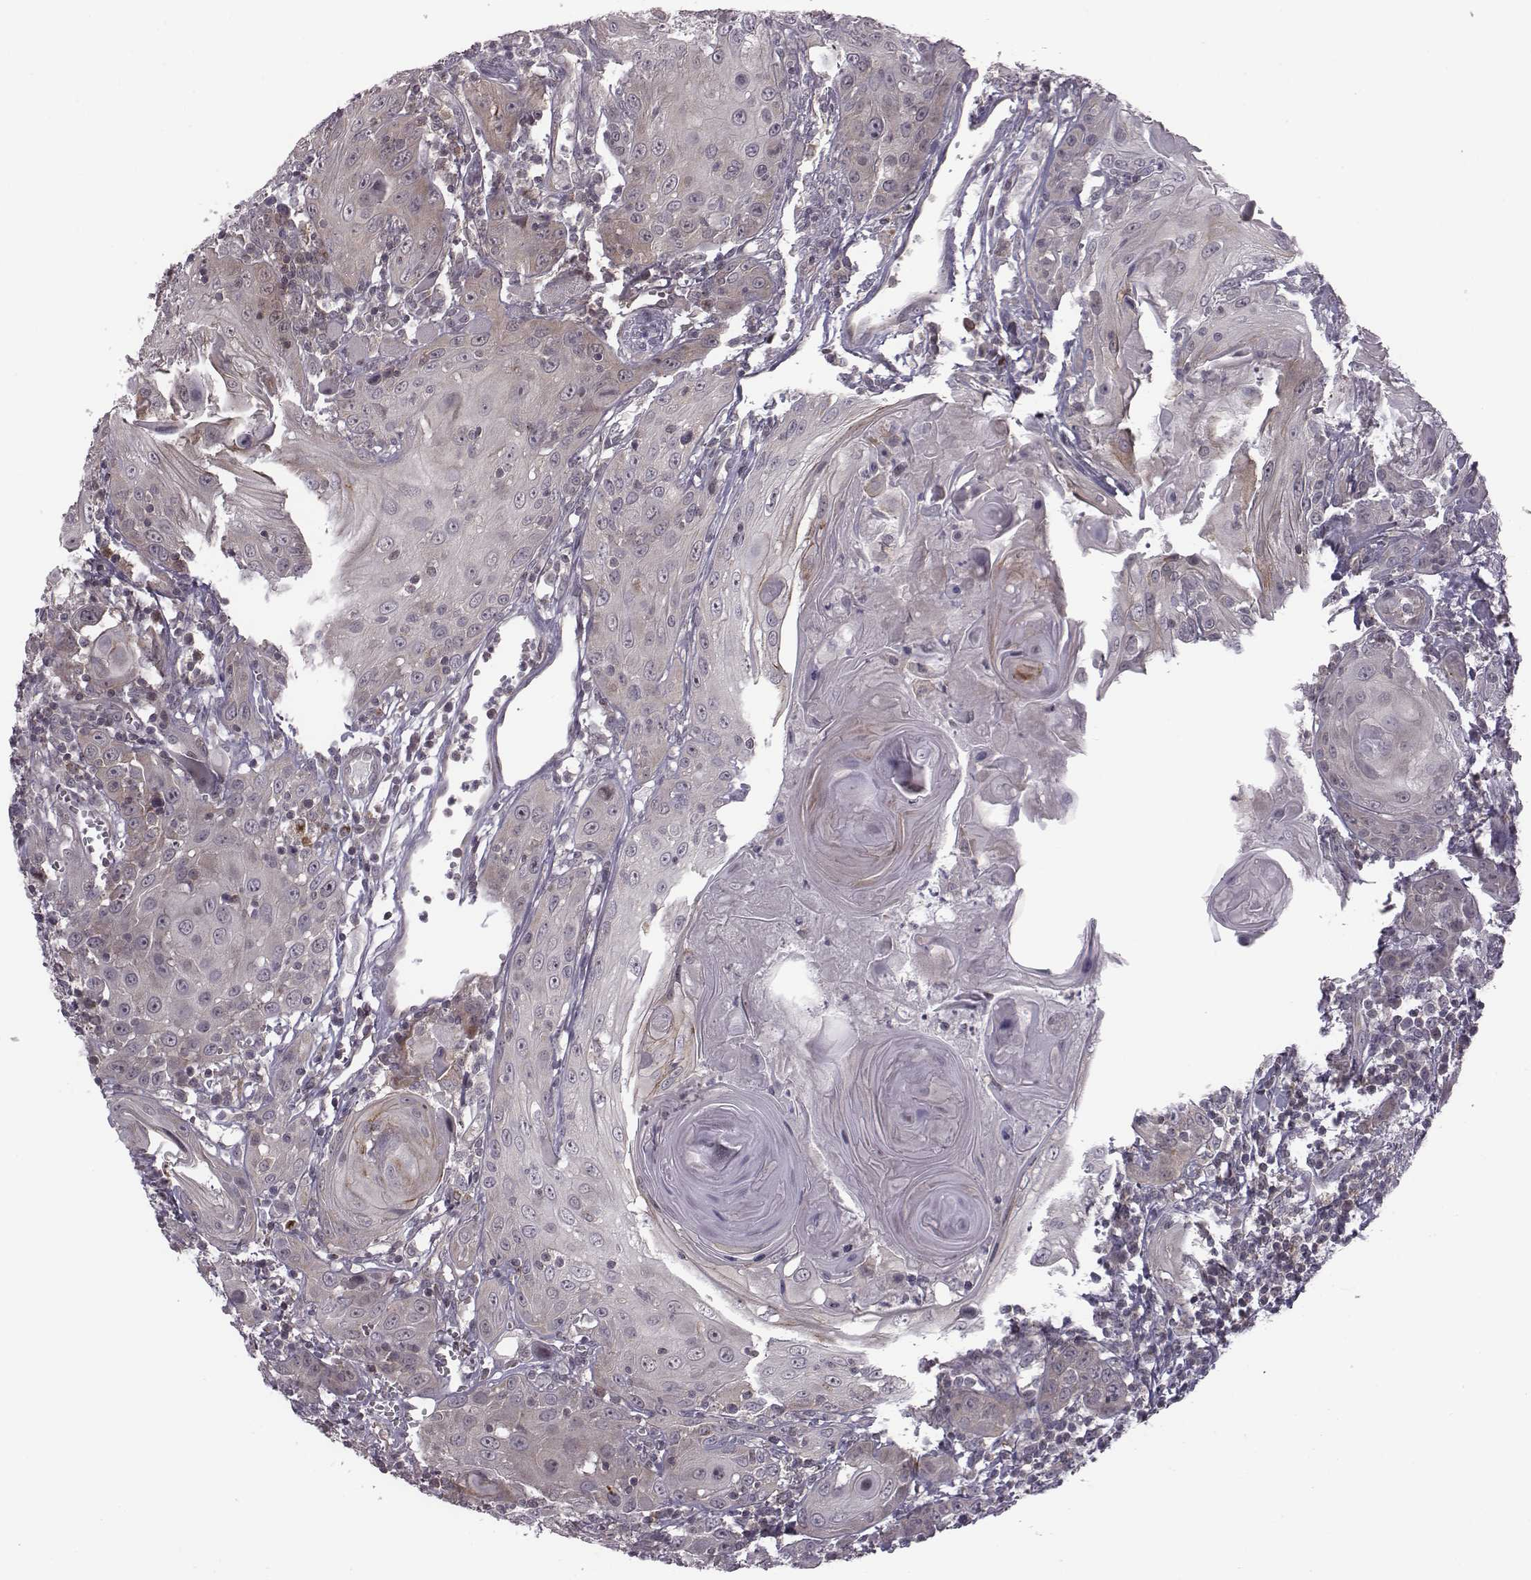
{"staining": {"intensity": "weak", "quantity": "<25%", "location": "cytoplasmic/membranous"}, "tissue": "head and neck cancer", "cell_type": "Tumor cells", "image_type": "cancer", "snomed": [{"axis": "morphology", "description": "Squamous cell carcinoma, NOS"}, {"axis": "topography", "description": "Head-Neck"}], "caption": "There is no significant positivity in tumor cells of head and neck cancer (squamous cell carcinoma).", "gene": "BICDL1", "patient": {"sex": "female", "age": 80}}